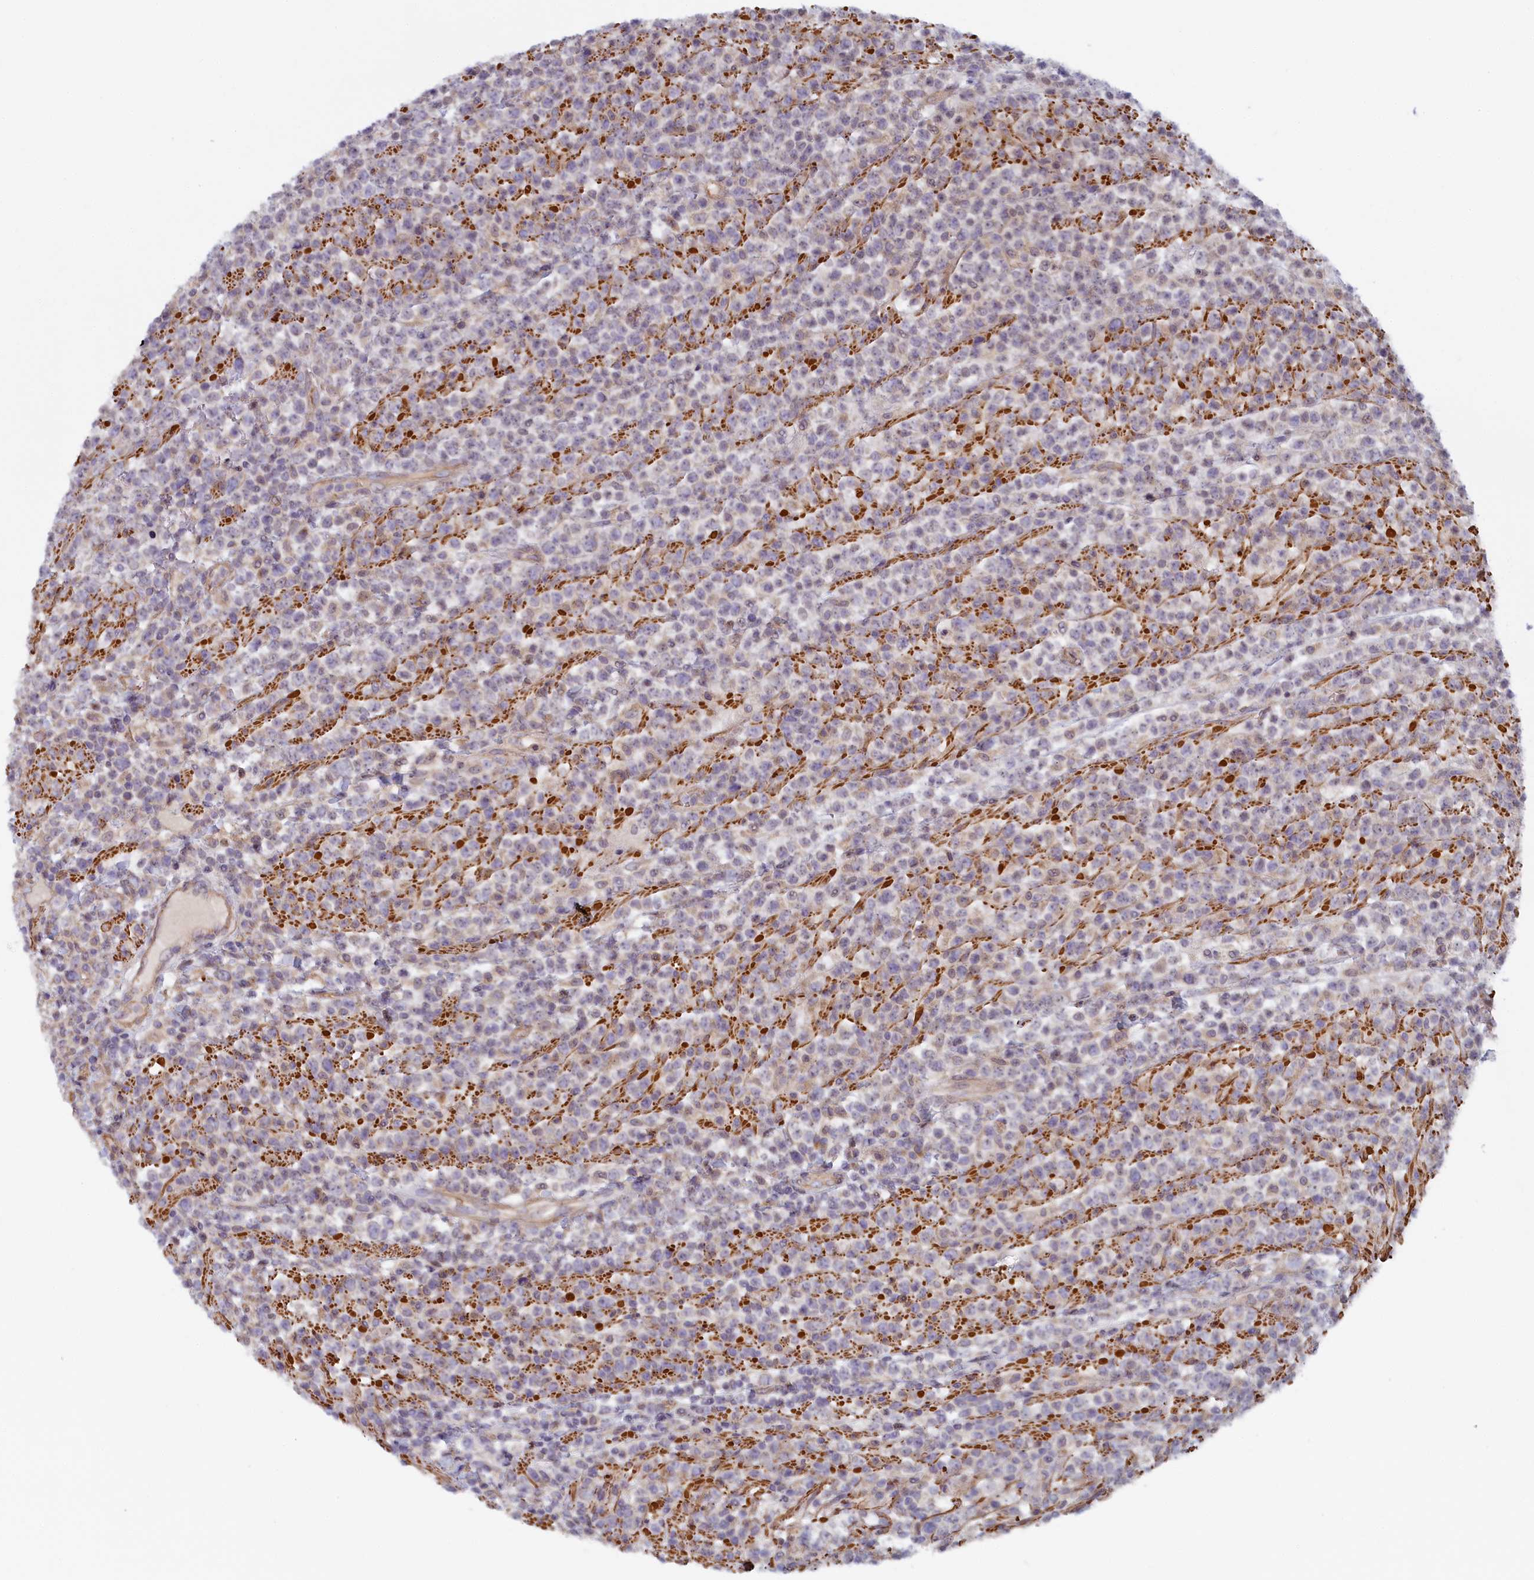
{"staining": {"intensity": "negative", "quantity": "none", "location": "none"}, "tissue": "lymphoma", "cell_type": "Tumor cells", "image_type": "cancer", "snomed": [{"axis": "morphology", "description": "Malignant lymphoma, non-Hodgkin's type, High grade"}, {"axis": "topography", "description": "Colon"}], "caption": "Micrograph shows no protein positivity in tumor cells of high-grade malignant lymphoma, non-Hodgkin's type tissue.", "gene": "INTS4", "patient": {"sex": "female", "age": 53}}